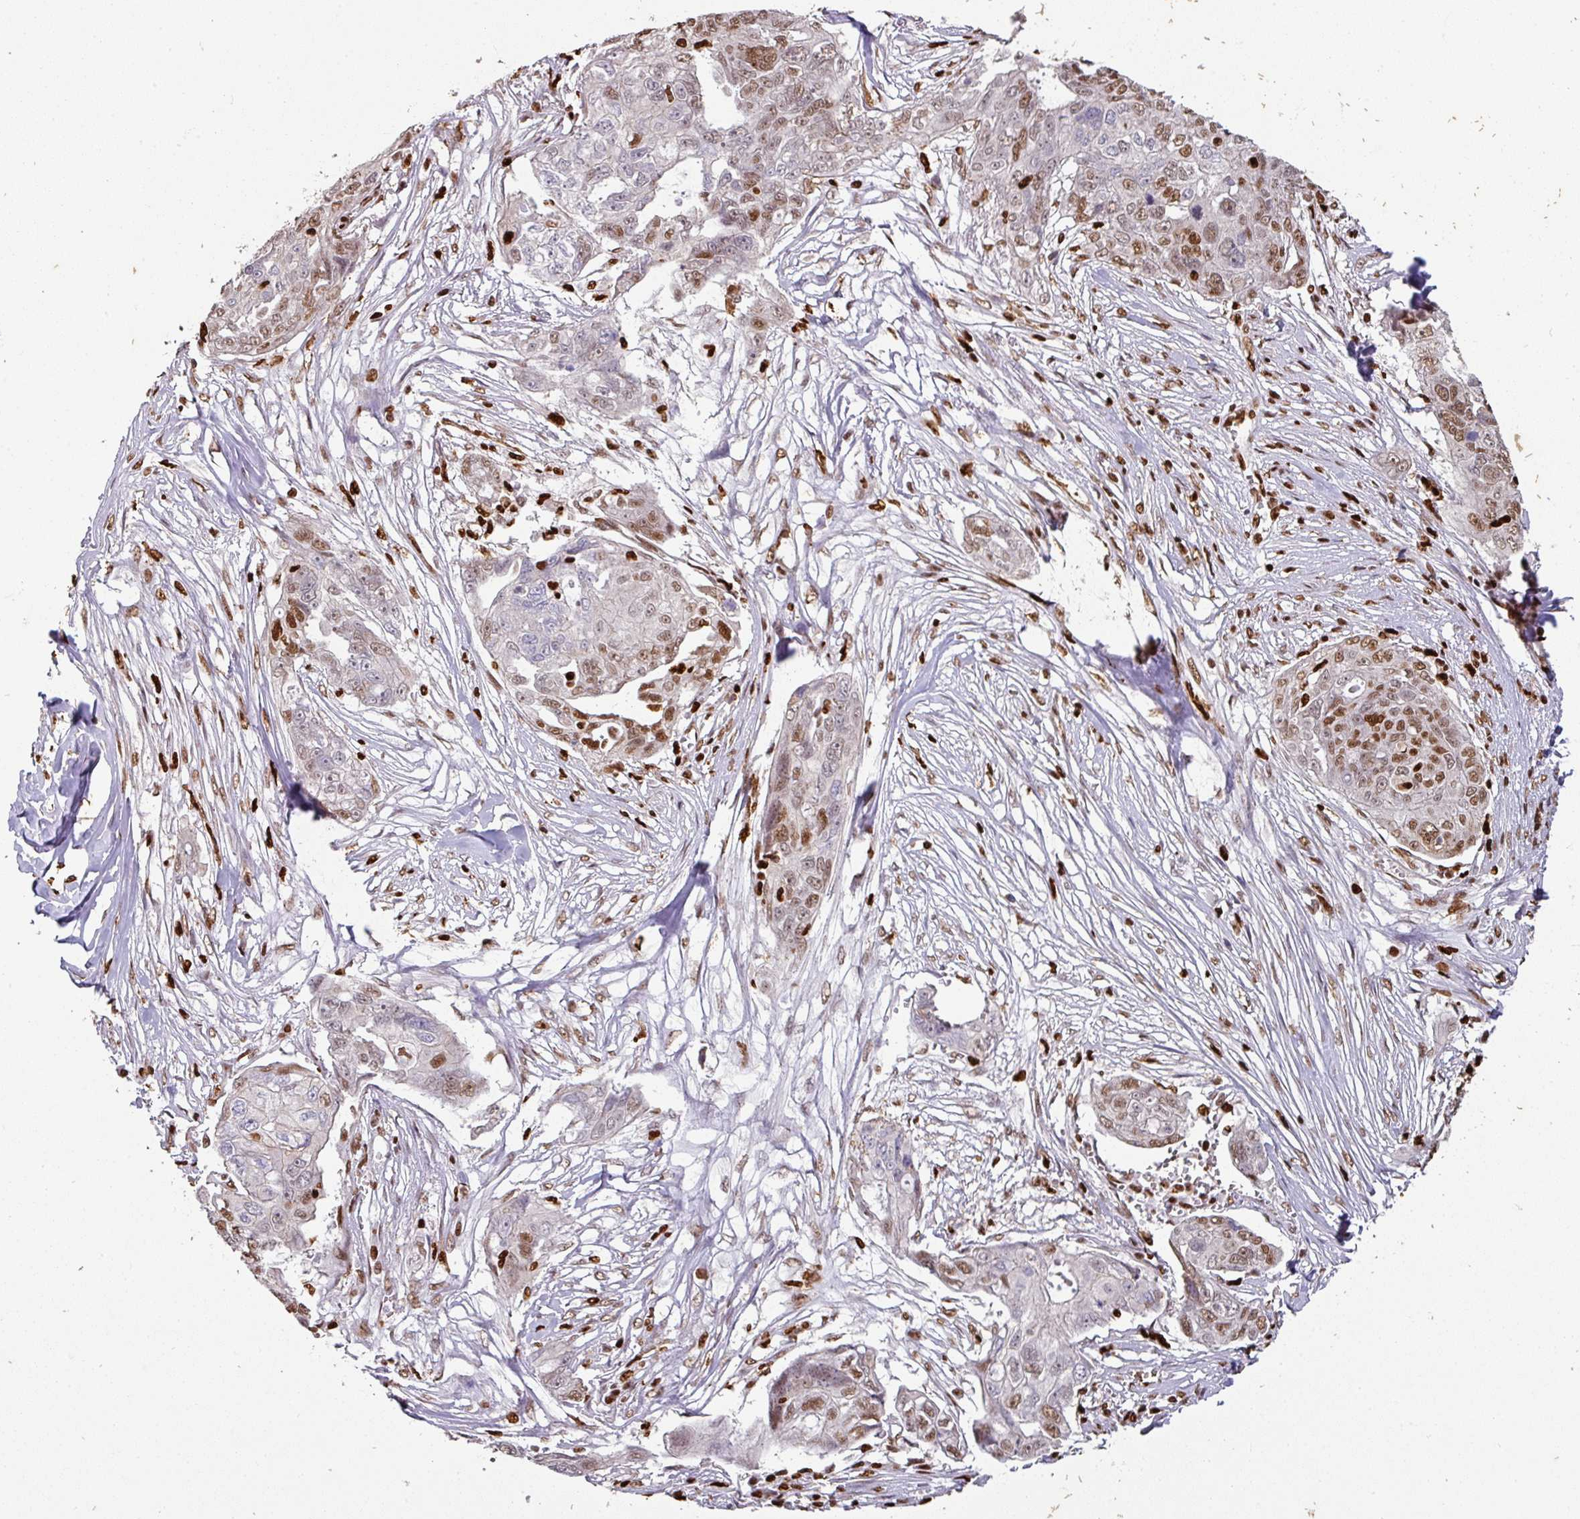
{"staining": {"intensity": "moderate", "quantity": ">75%", "location": "nuclear"}, "tissue": "ovarian cancer", "cell_type": "Tumor cells", "image_type": "cancer", "snomed": [{"axis": "morphology", "description": "Carcinoma, endometroid"}, {"axis": "topography", "description": "Ovary"}], "caption": "Immunohistochemistry (DAB (3,3'-diaminobenzidine)) staining of human ovarian cancer shows moderate nuclear protein positivity in about >75% of tumor cells. (brown staining indicates protein expression, while blue staining denotes nuclei).", "gene": "SAMHD1", "patient": {"sex": "female", "age": 70}}